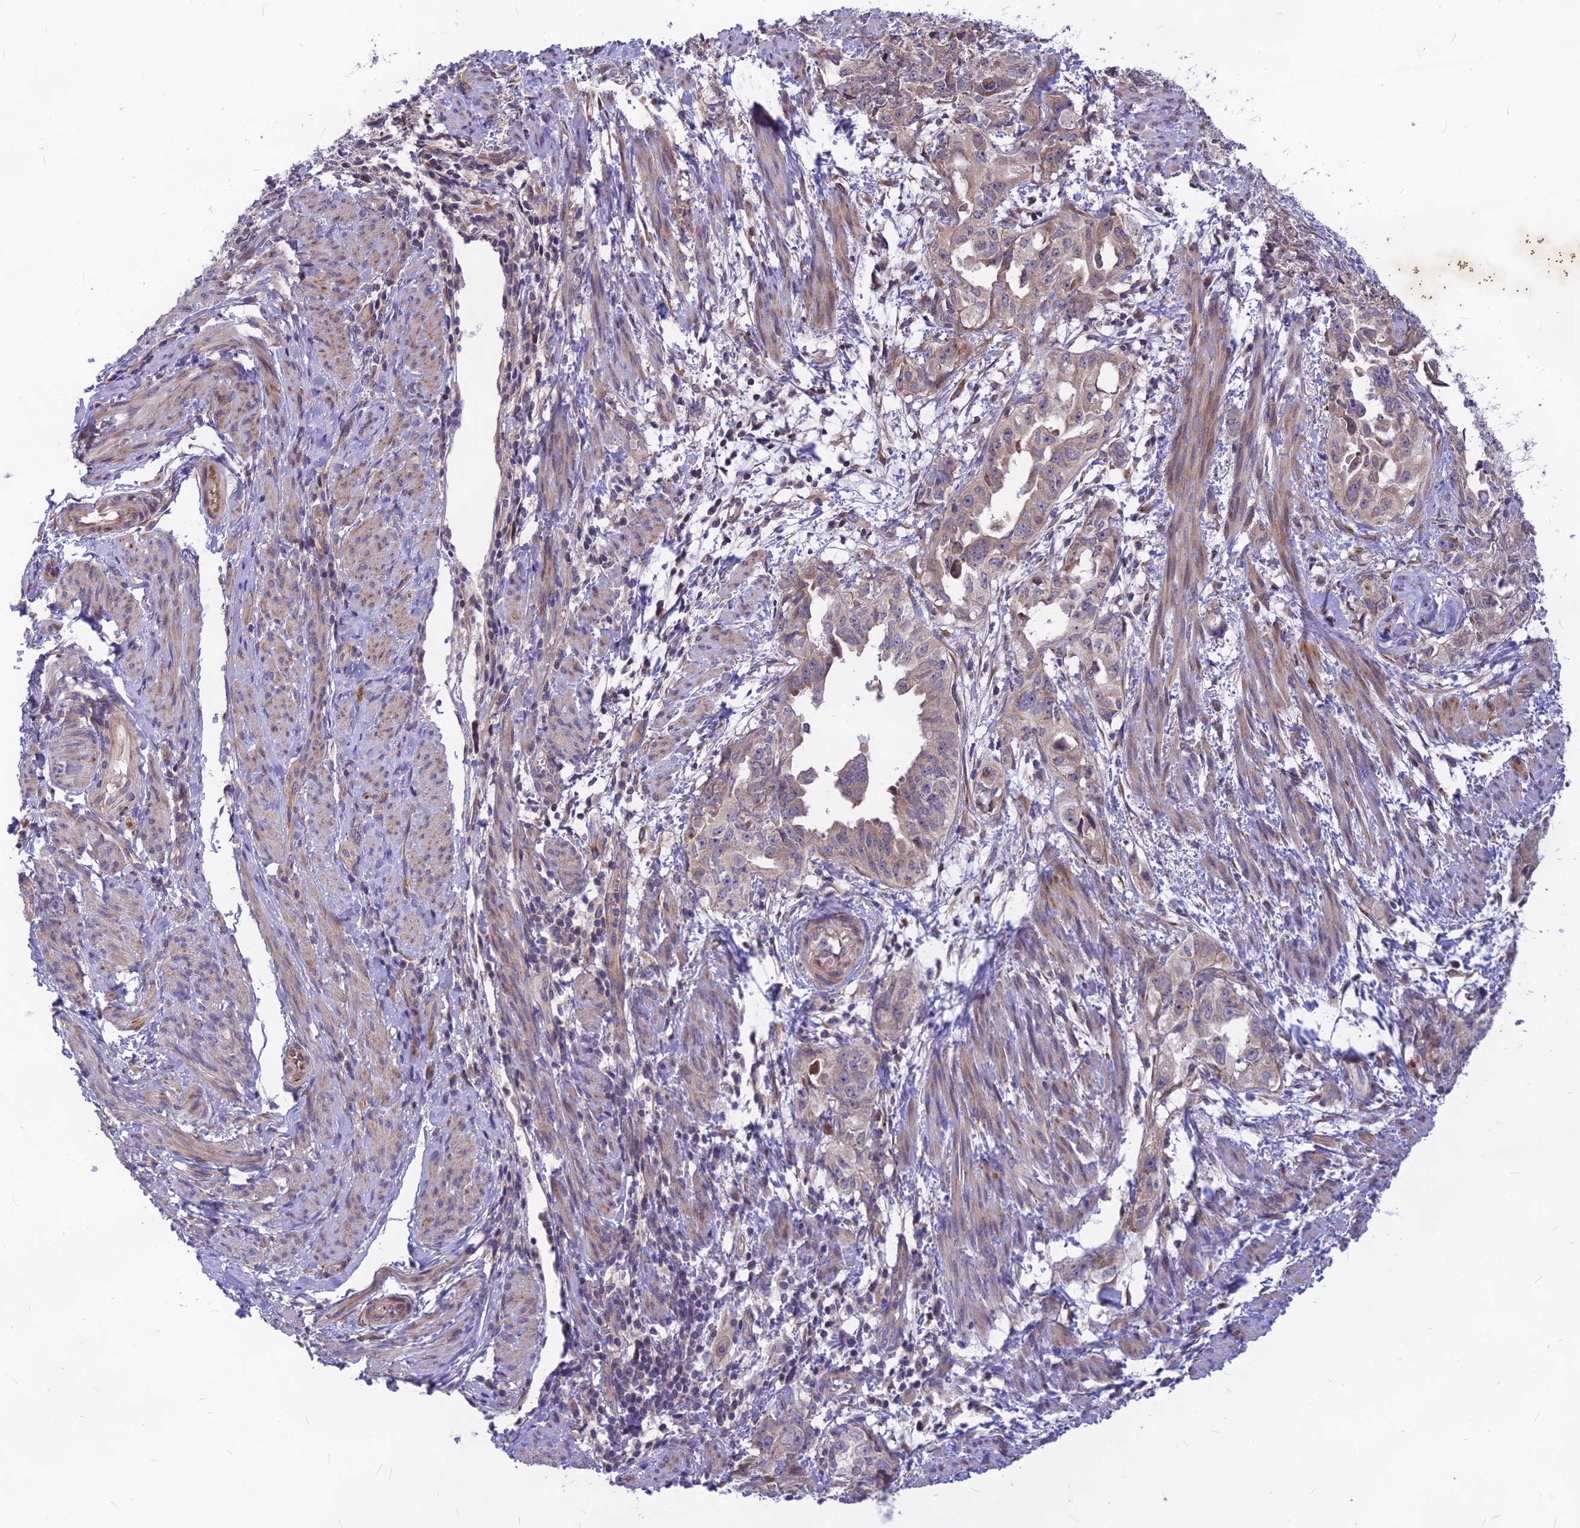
{"staining": {"intensity": "moderate", "quantity": ">75%", "location": "cytoplasmic/membranous"}, "tissue": "endometrial cancer", "cell_type": "Tumor cells", "image_type": "cancer", "snomed": [{"axis": "morphology", "description": "Adenocarcinoma, NOS"}, {"axis": "topography", "description": "Endometrium"}], "caption": "Protein analysis of adenocarcinoma (endometrial) tissue reveals moderate cytoplasmic/membranous staining in approximately >75% of tumor cells.", "gene": "PTCD2", "patient": {"sex": "female", "age": 65}}